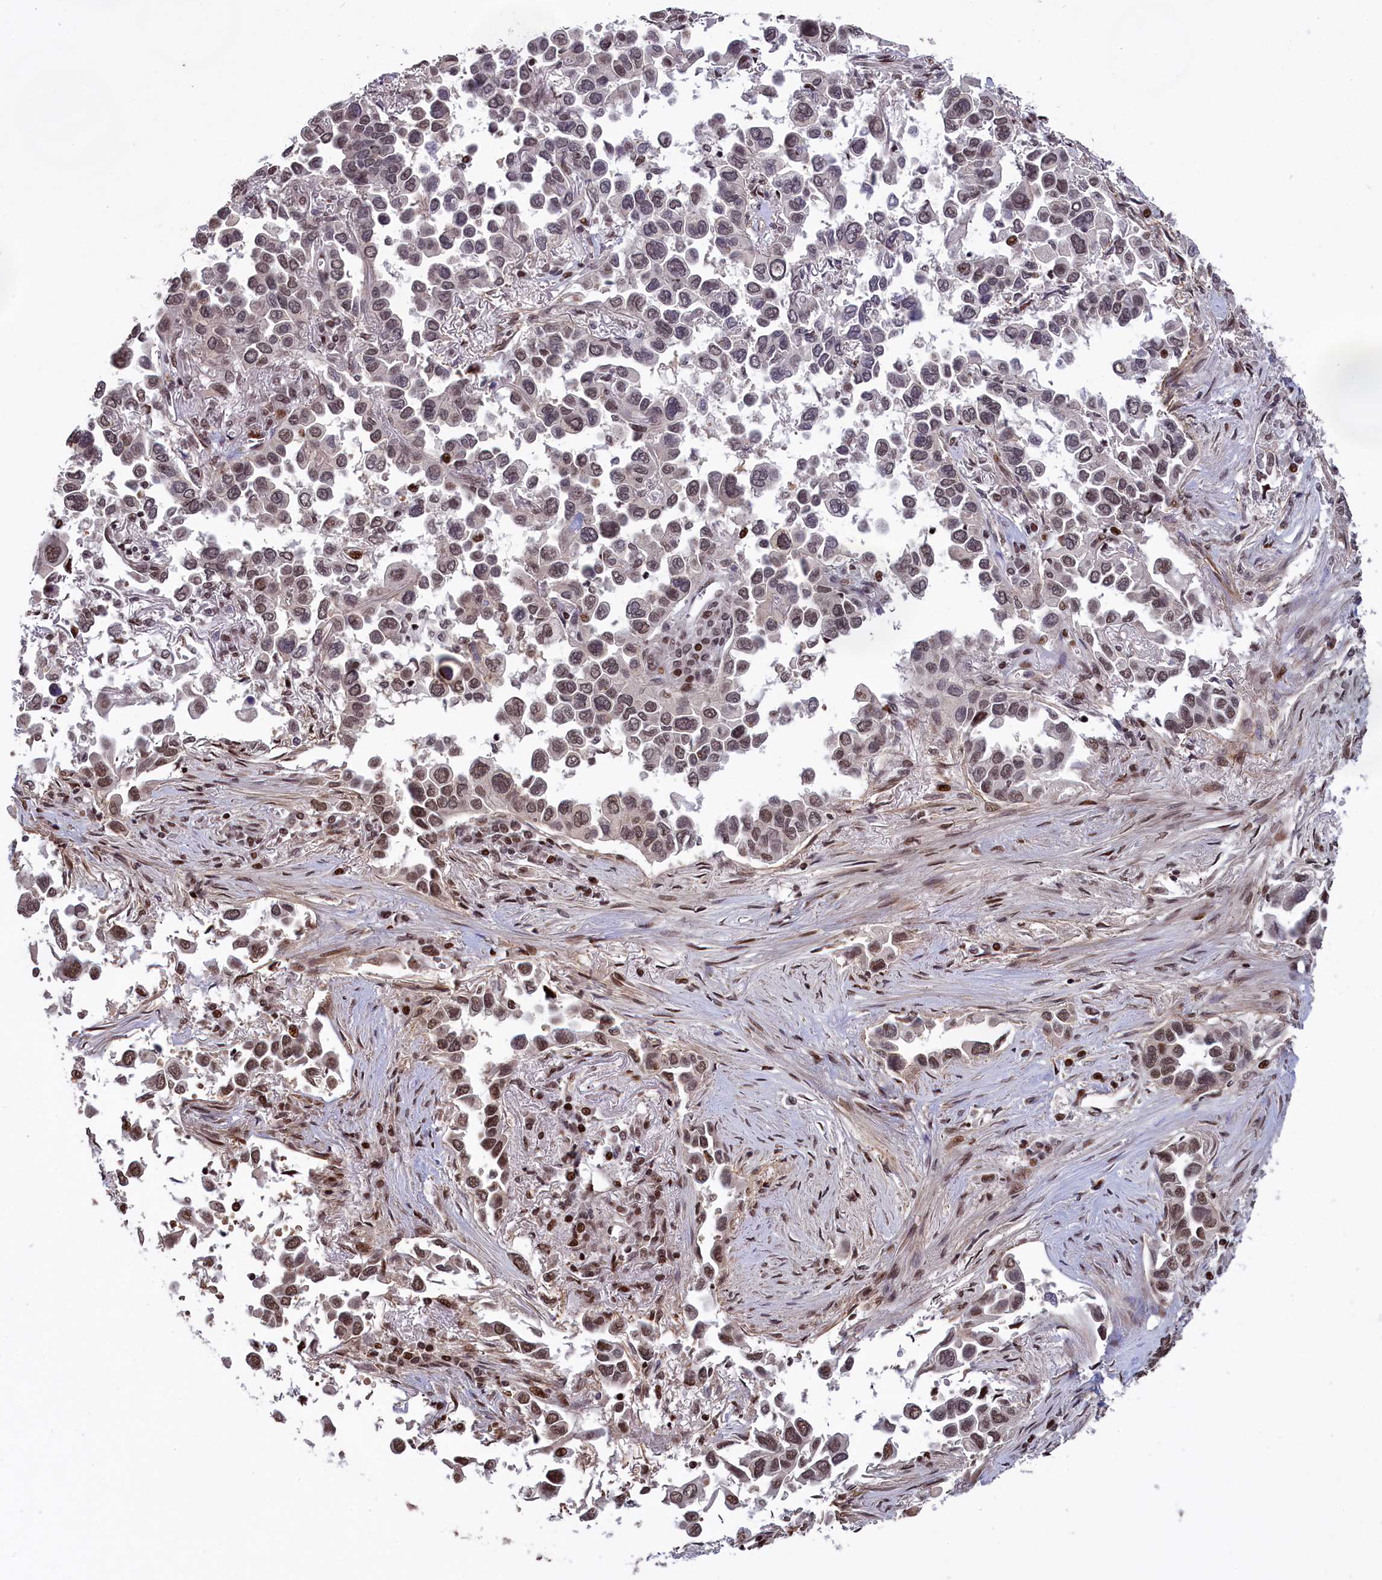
{"staining": {"intensity": "moderate", "quantity": "25%-75%", "location": "nuclear"}, "tissue": "lung cancer", "cell_type": "Tumor cells", "image_type": "cancer", "snomed": [{"axis": "morphology", "description": "Adenocarcinoma, NOS"}, {"axis": "topography", "description": "Lung"}], "caption": "Approximately 25%-75% of tumor cells in human lung cancer (adenocarcinoma) reveal moderate nuclear protein expression as visualized by brown immunohistochemical staining.", "gene": "RELB", "patient": {"sex": "female", "age": 76}}